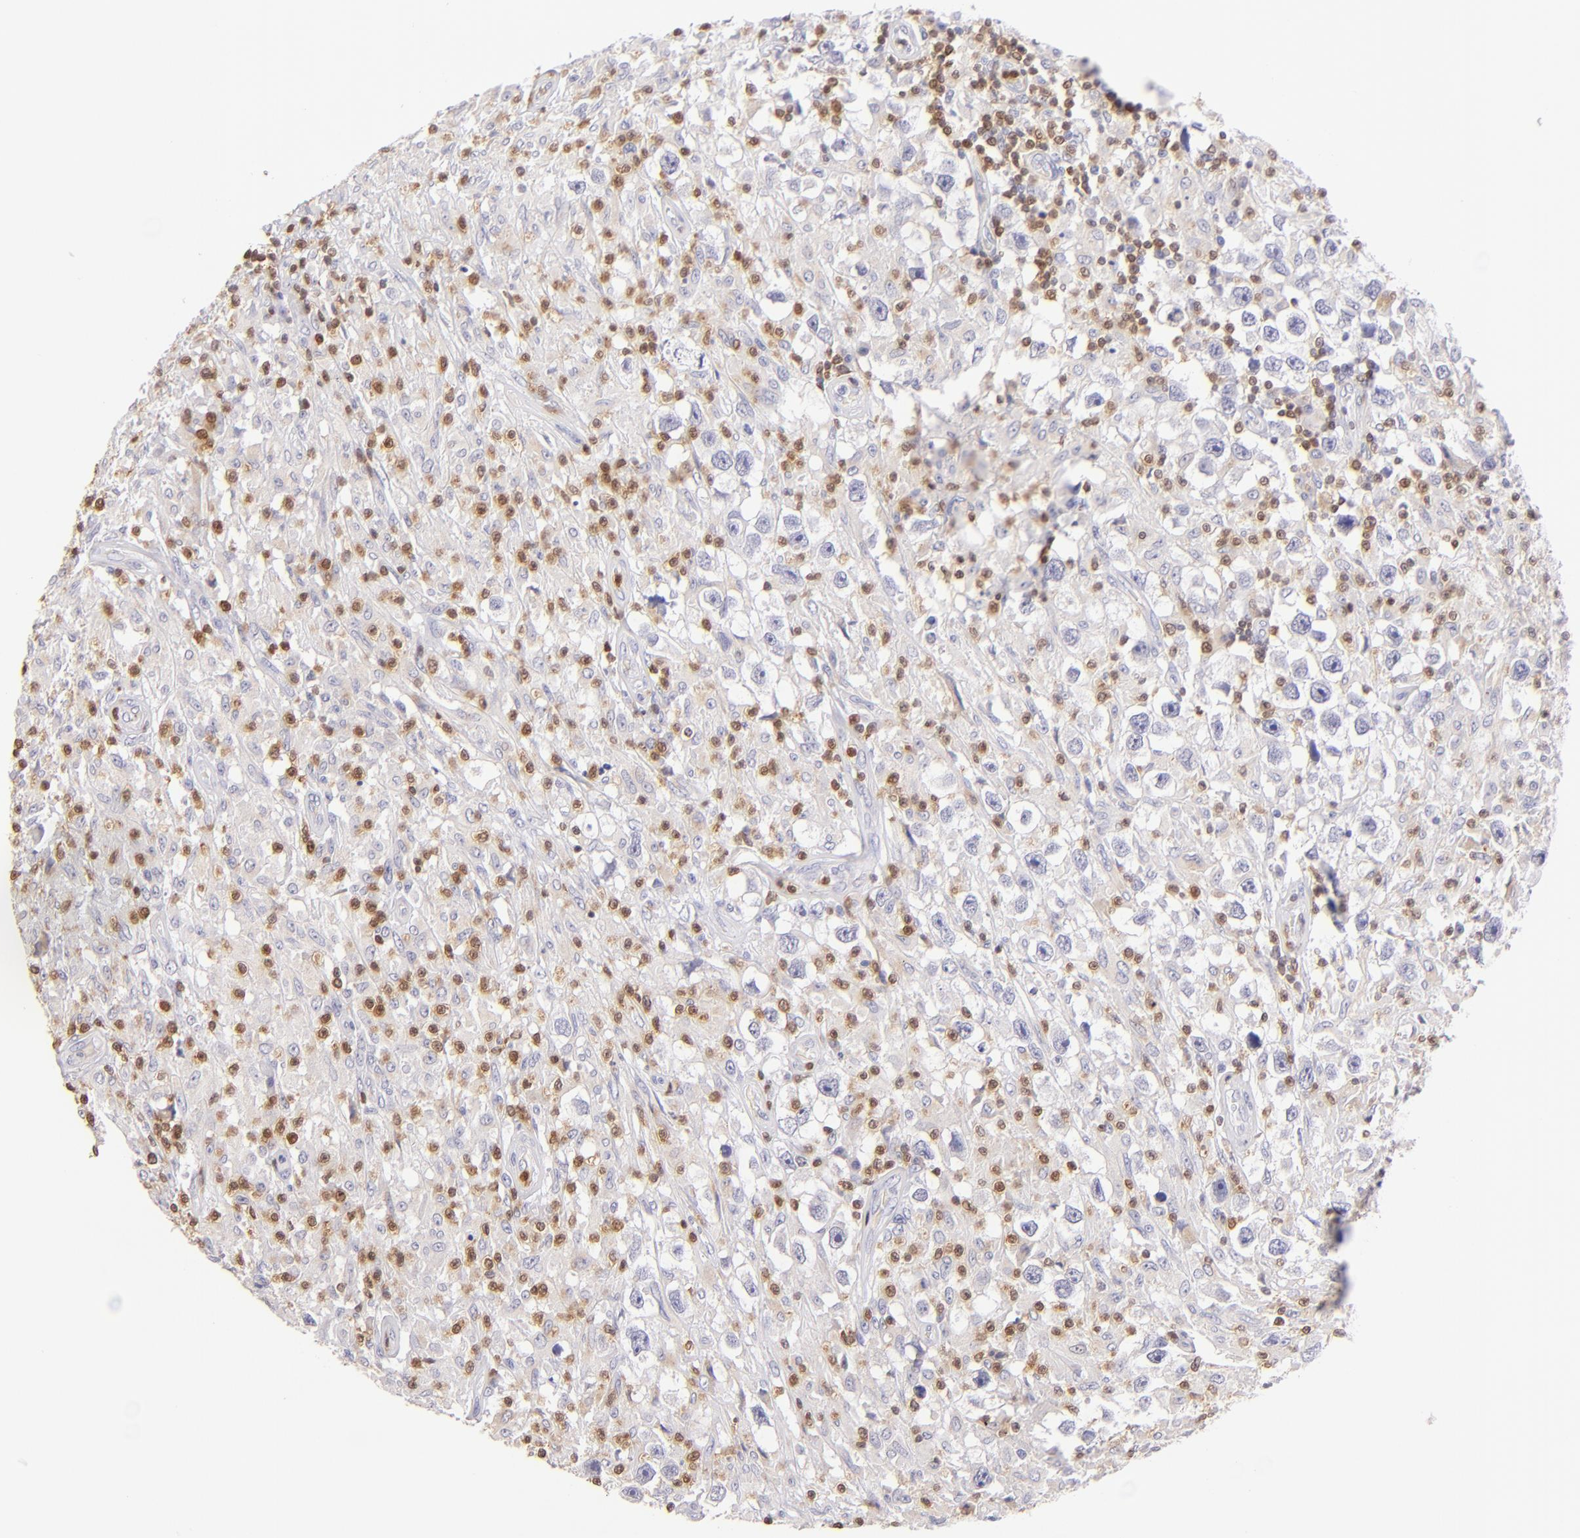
{"staining": {"intensity": "moderate", "quantity": "25%-75%", "location": "cytoplasmic/membranous"}, "tissue": "testis cancer", "cell_type": "Tumor cells", "image_type": "cancer", "snomed": [{"axis": "morphology", "description": "Seminoma, NOS"}, {"axis": "topography", "description": "Testis"}], "caption": "The immunohistochemical stain highlights moderate cytoplasmic/membranous positivity in tumor cells of testis cancer (seminoma) tissue.", "gene": "ZAP70", "patient": {"sex": "male", "age": 34}}